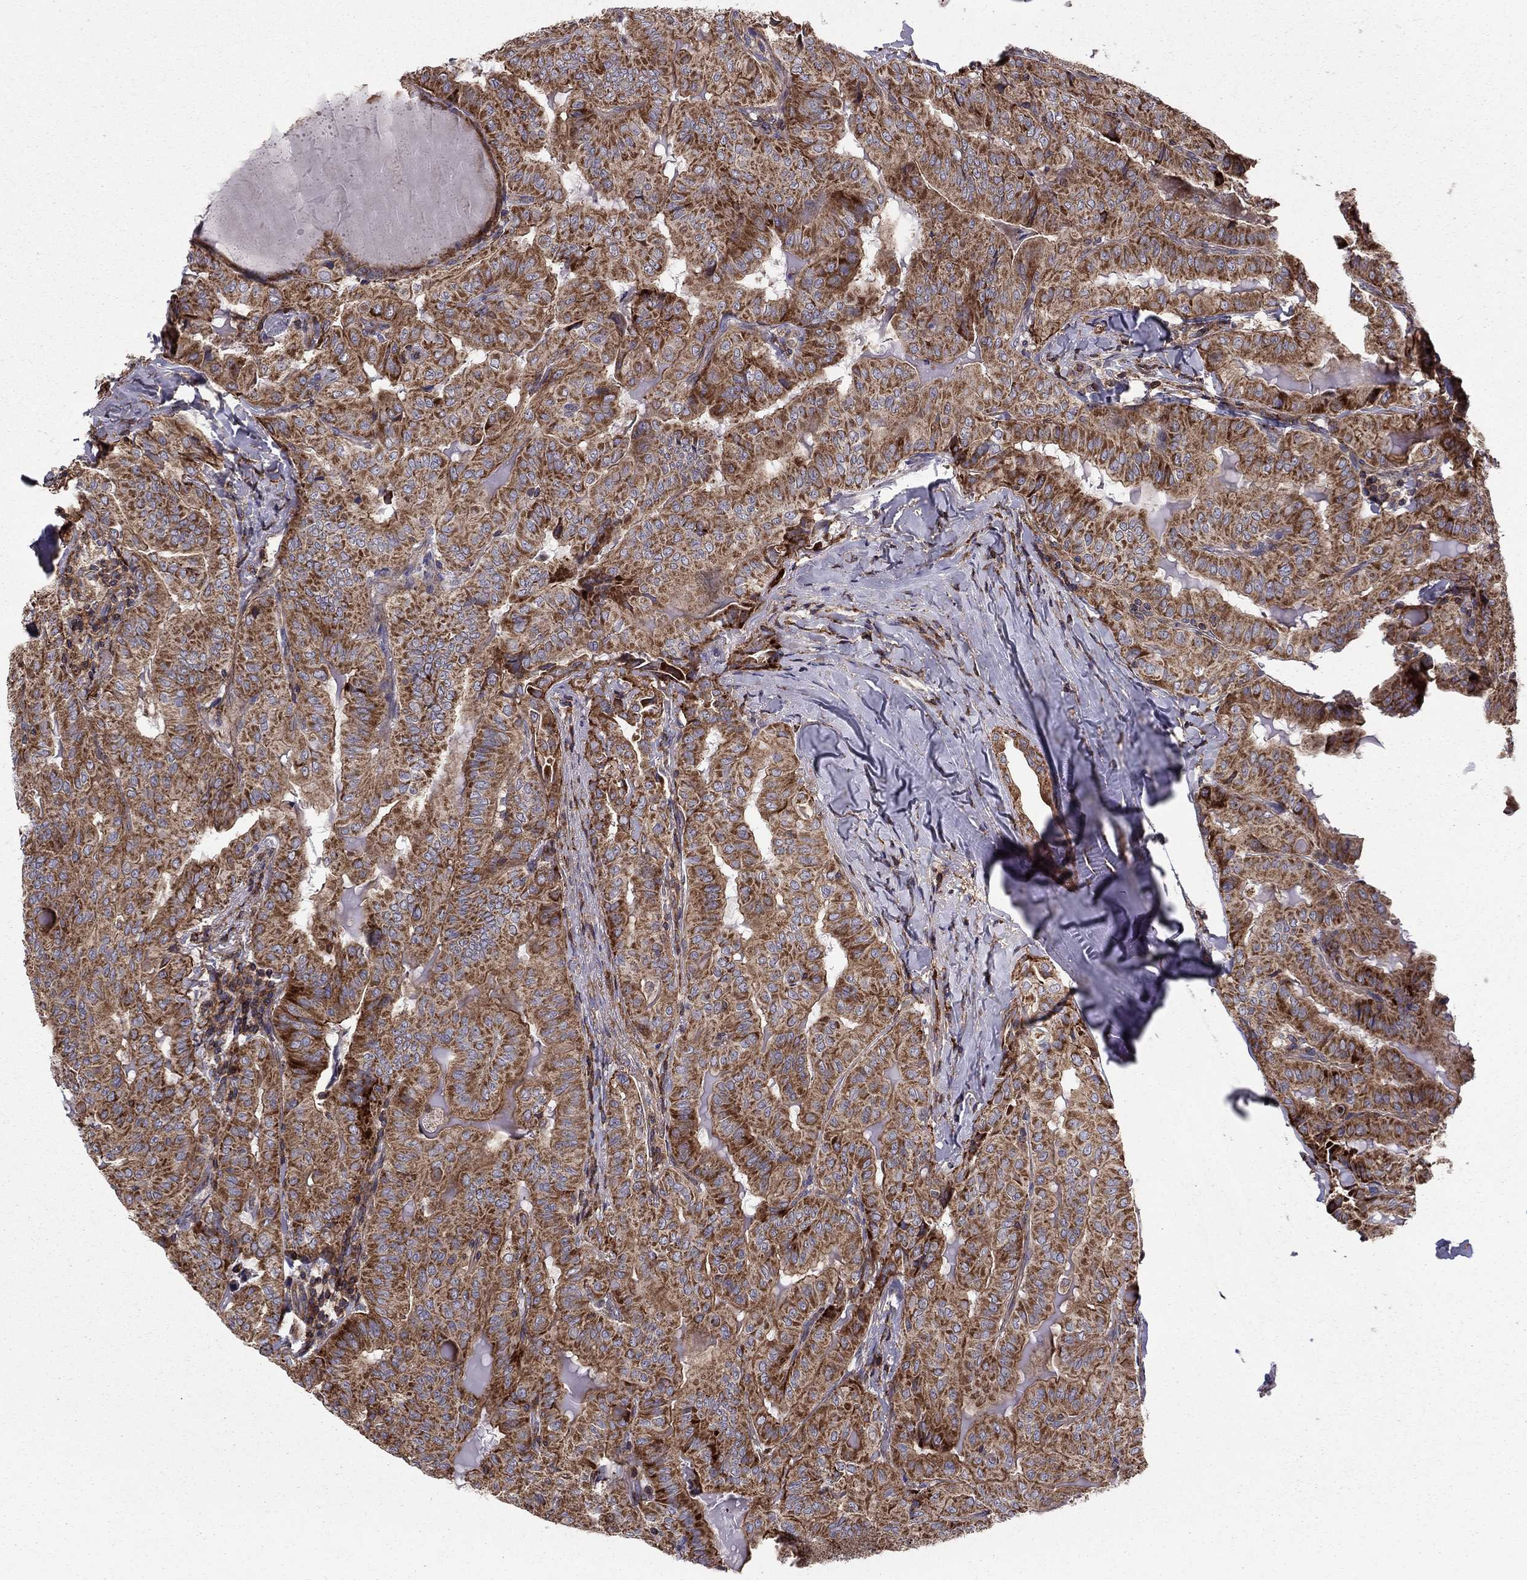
{"staining": {"intensity": "moderate", "quantity": ">75%", "location": "cytoplasmic/membranous"}, "tissue": "thyroid cancer", "cell_type": "Tumor cells", "image_type": "cancer", "snomed": [{"axis": "morphology", "description": "Papillary adenocarcinoma, NOS"}, {"axis": "topography", "description": "Thyroid gland"}], "caption": "The image displays immunohistochemical staining of thyroid cancer (papillary adenocarcinoma). There is moderate cytoplasmic/membranous positivity is identified in approximately >75% of tumor cells.", "gene": "ALG6", "patient": {"sex": "female", "age": 68}}